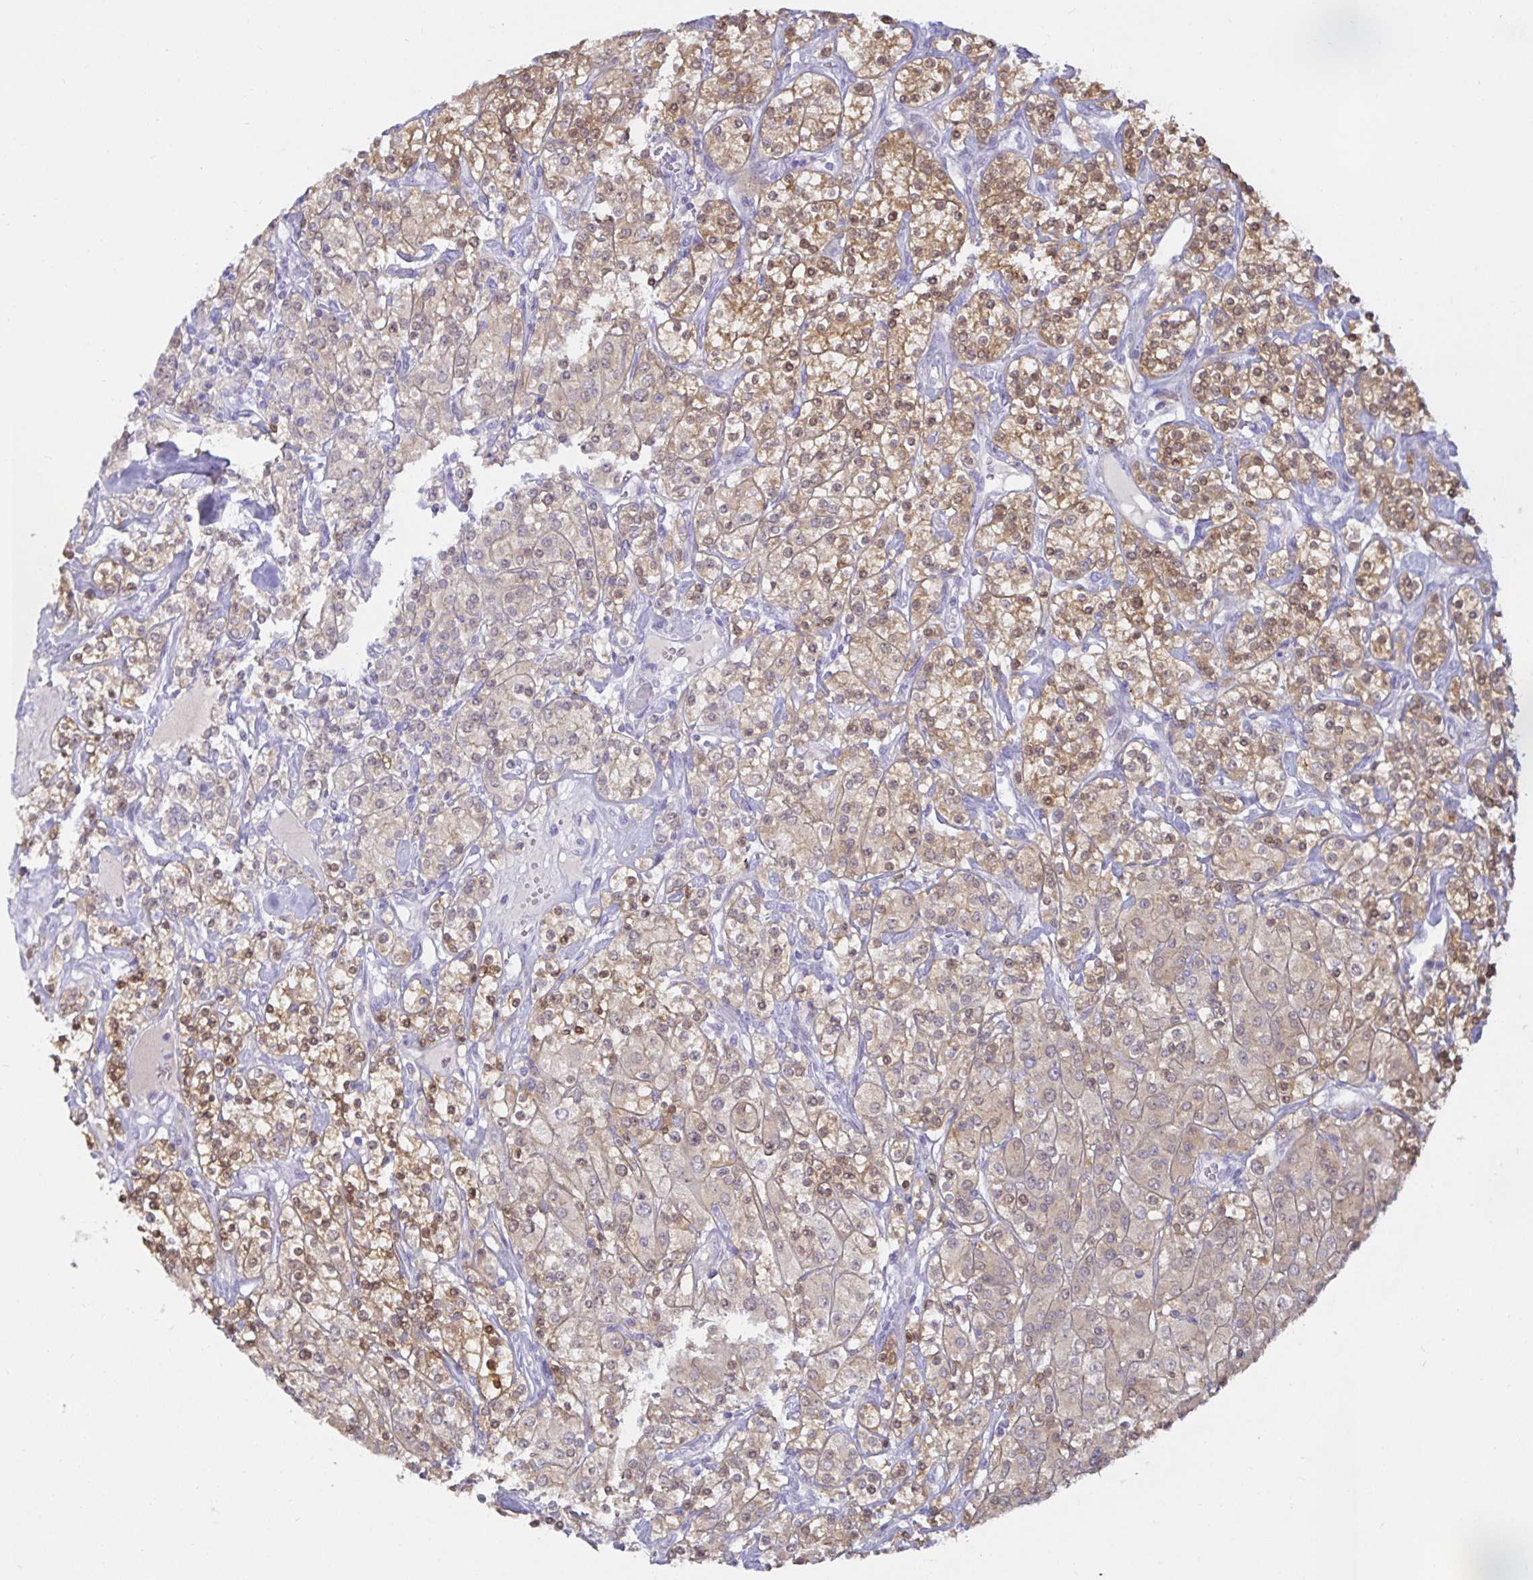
{"staining": {"intensity": "moderate", "quantity": ">75%", "location": "cytoplasmic/membranous,nuclear"}, "tissue": "renal cancer", "cell_type": "Tumor cells", "image_type": "cancer", "snomed": [{"axis": "morphology", "description": "Adenocarcinoma, NOS"}, {"axis": "topography", "description": "Kidney"}], "caption": "Human renal adenocarcinoma stained with a brown dye reveals moderate cytoplasmic/membranous and nuclear positive expression in approximately >75% of tumor cells.", "gene": "MON2", "patient": {"sex": "male", "age": 77}}